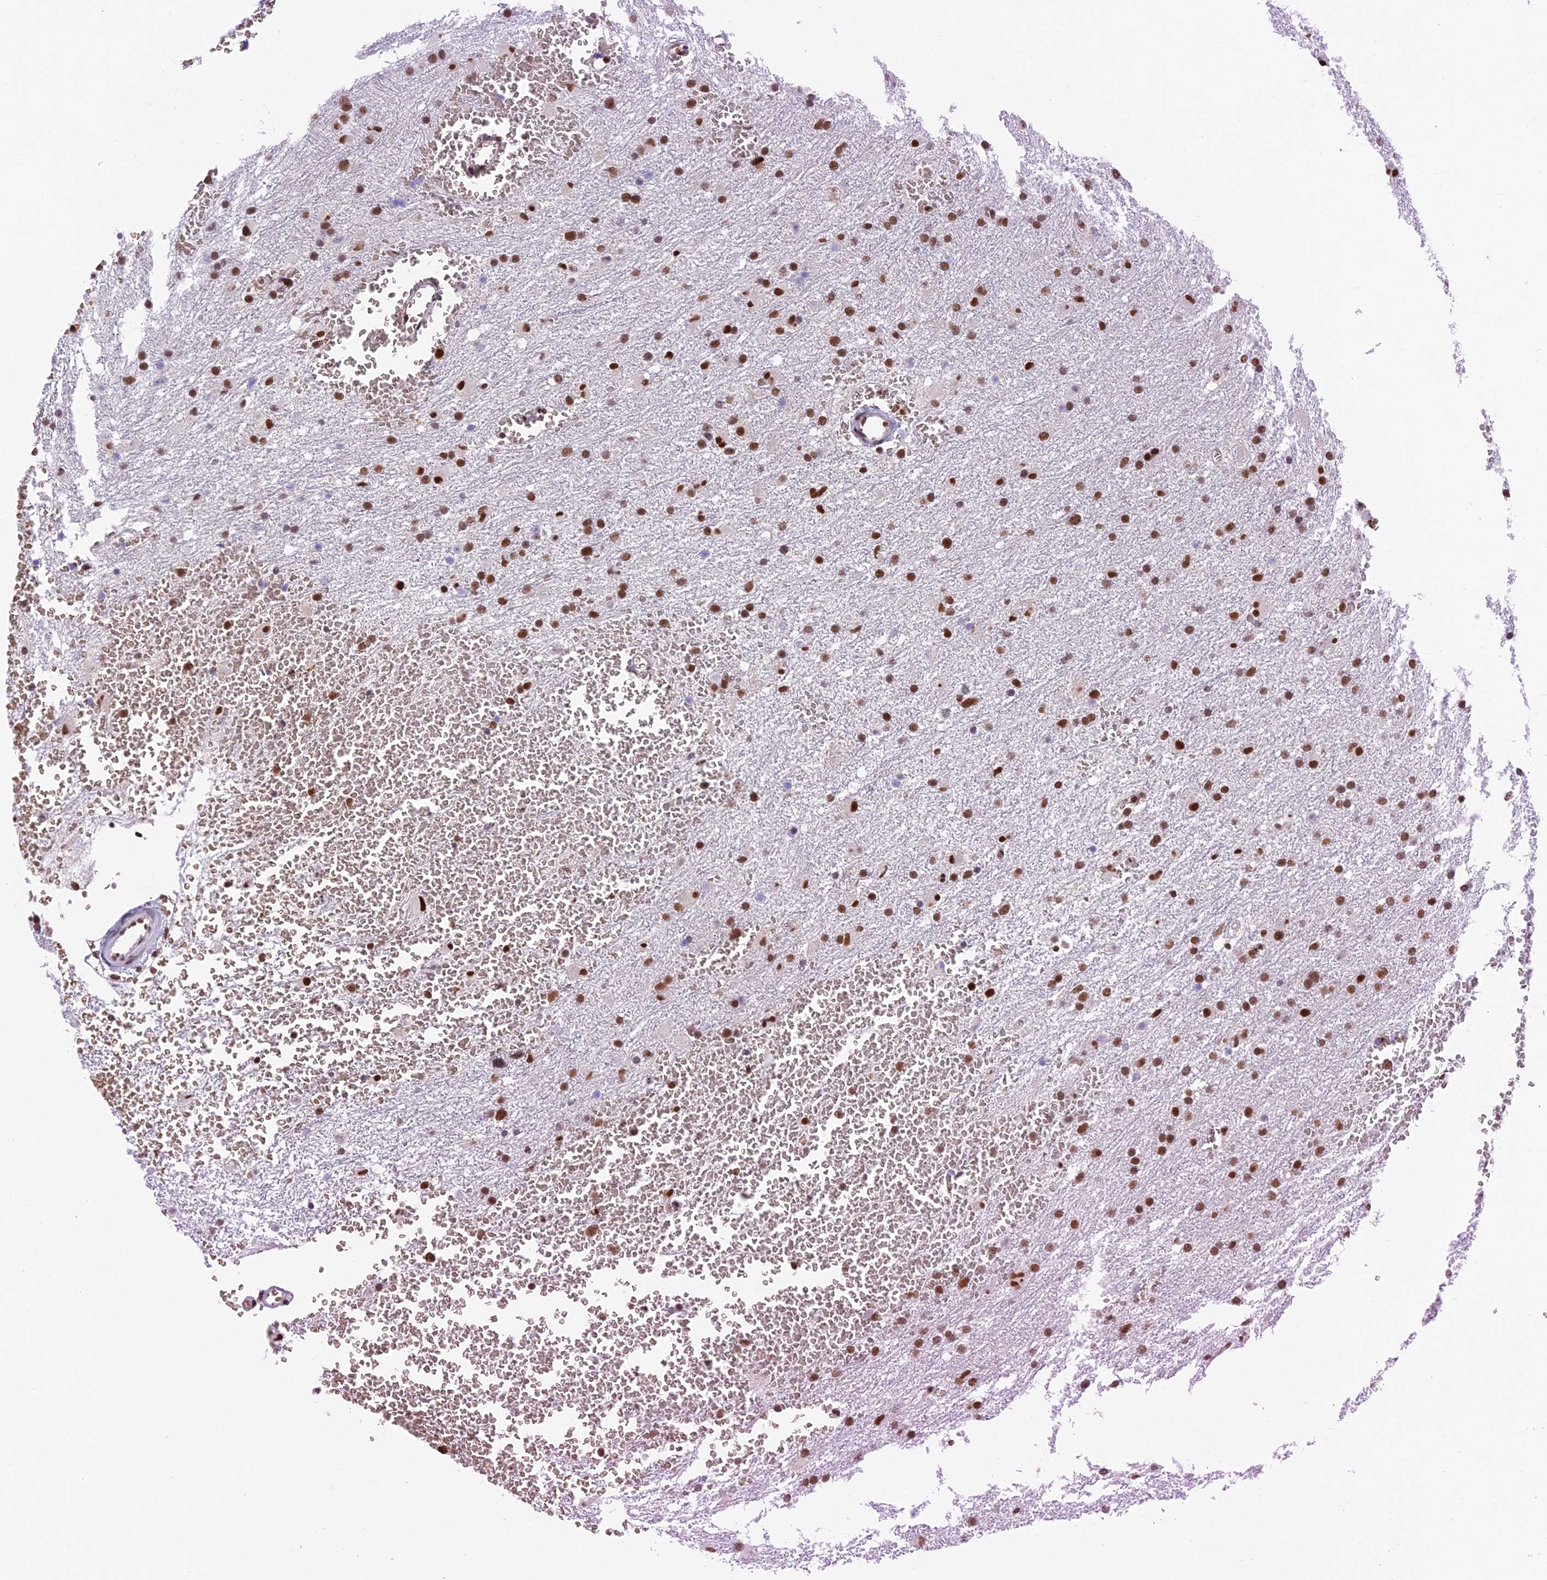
{"staining": {"intensity": "moderate", "quantity": ">75%", "location": "nuclear"}, "tissue": "glioma", "cell_type": "Tumor cells", "image_type": "cancer", "snomed": [{"axis": "morphology", "description": "Glioma, malignant, High grade"}, {"axis": "topography", "description": "Cerebral cortex"}], "caption": "Immunohistochemistry of glioma displays medium levels of moderate nuclear expression in about >75% of tumor cells. (Brightfield microscopy of DAB IHC at high magnification).", "gene": "EEF1AKMT3", "patient": {"sex": "female", "age": 36}}